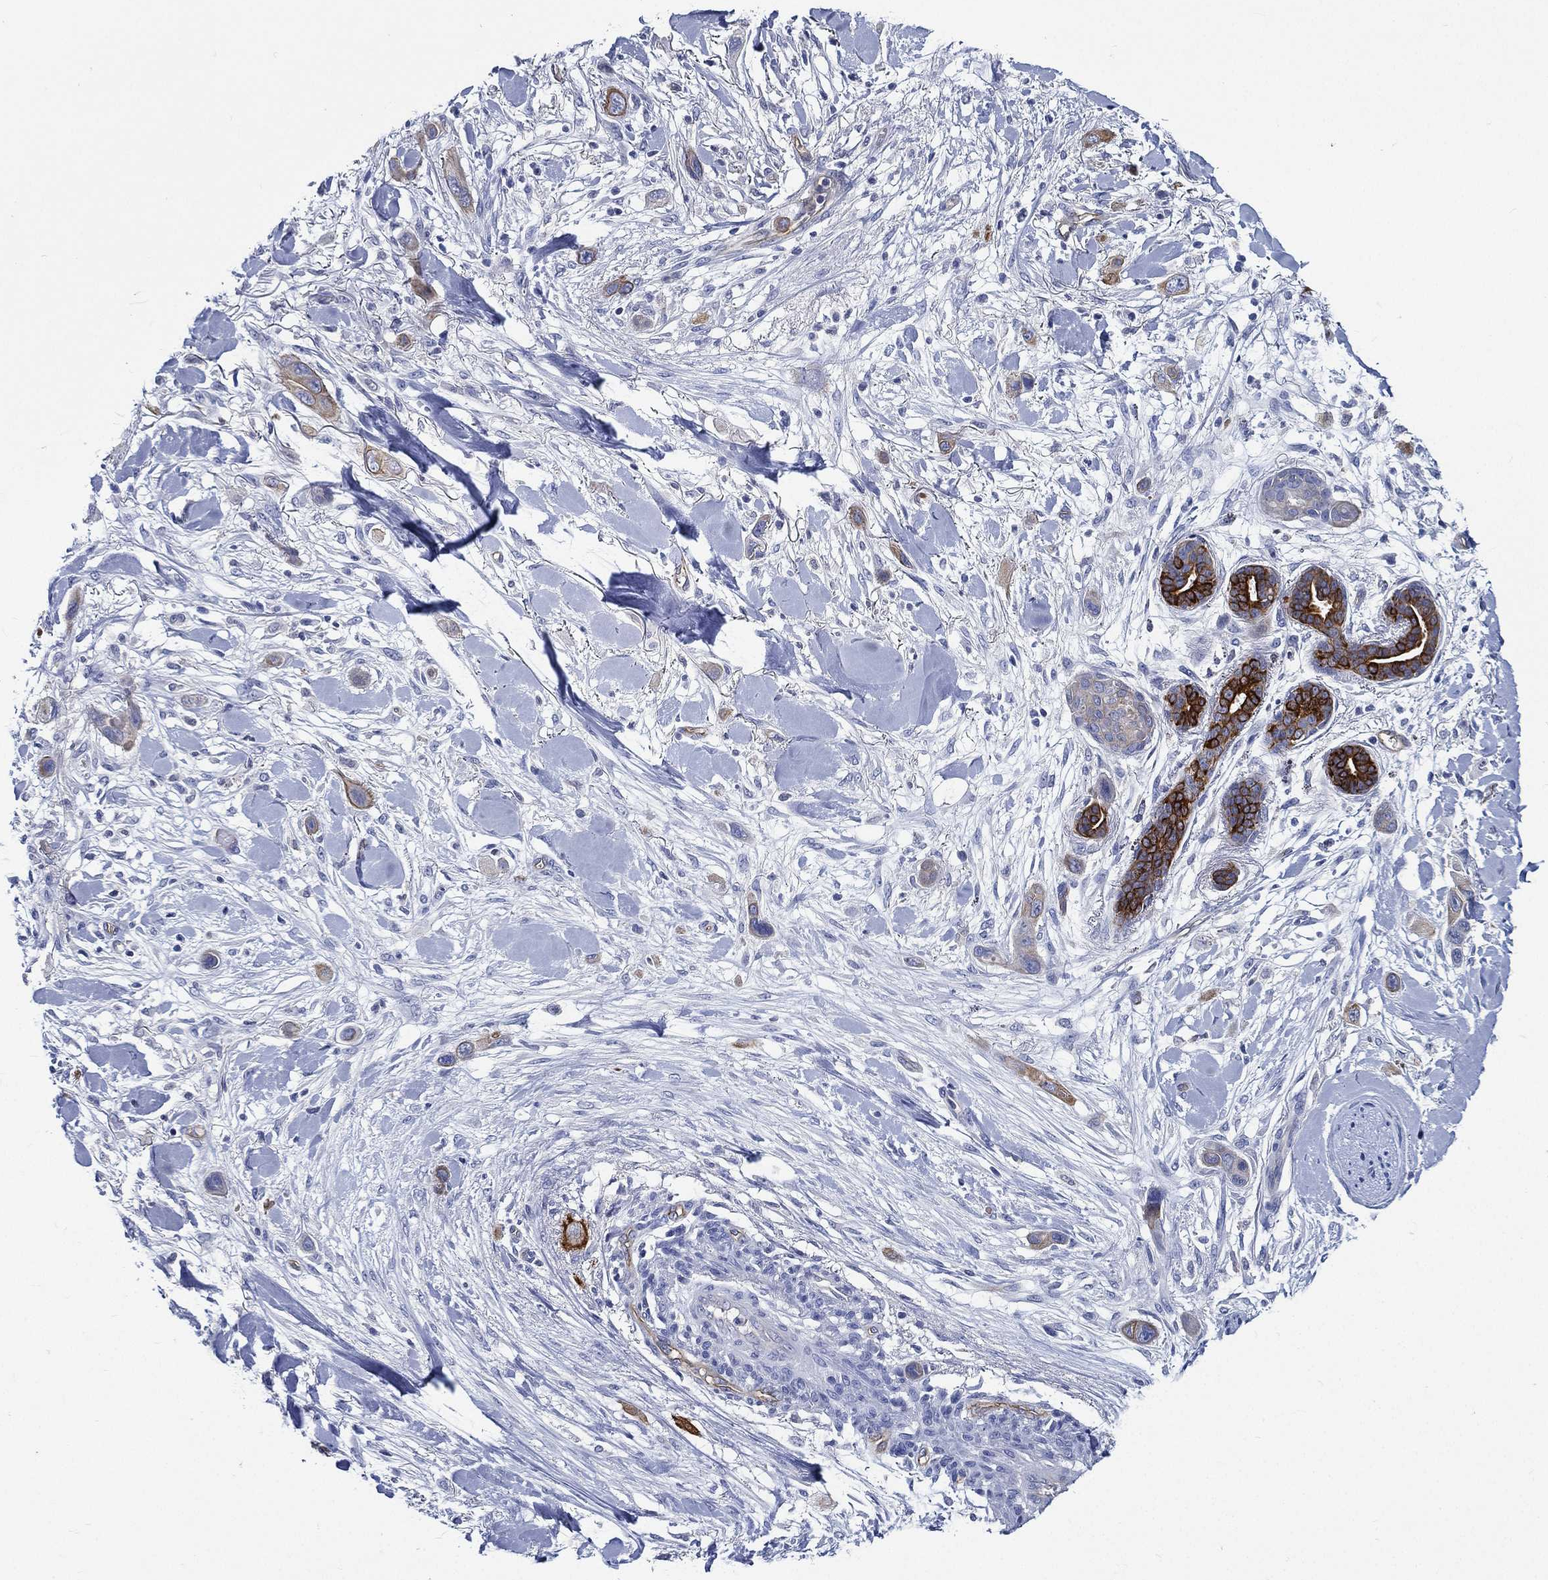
{"staining": {"intensity": "moderate", "quantity": "<25%", "location": "cytoplasmic/membranous"}, "tissue": "skin cancer", "cell_type": "Tumor cells", "image_type": "cancer", "snomed": [{"axis": "morphology", "description": "Squamous cell carcinoma, NOS"}, {"axis": "topography", "description": "Skin"}], "caption": "Moderate cytoplasmic/membranous staining is seen in about <25% of tumor cells in skin cancer.", "gene": "NEDD9", "patient": {"sex": "male", "age": 79}}